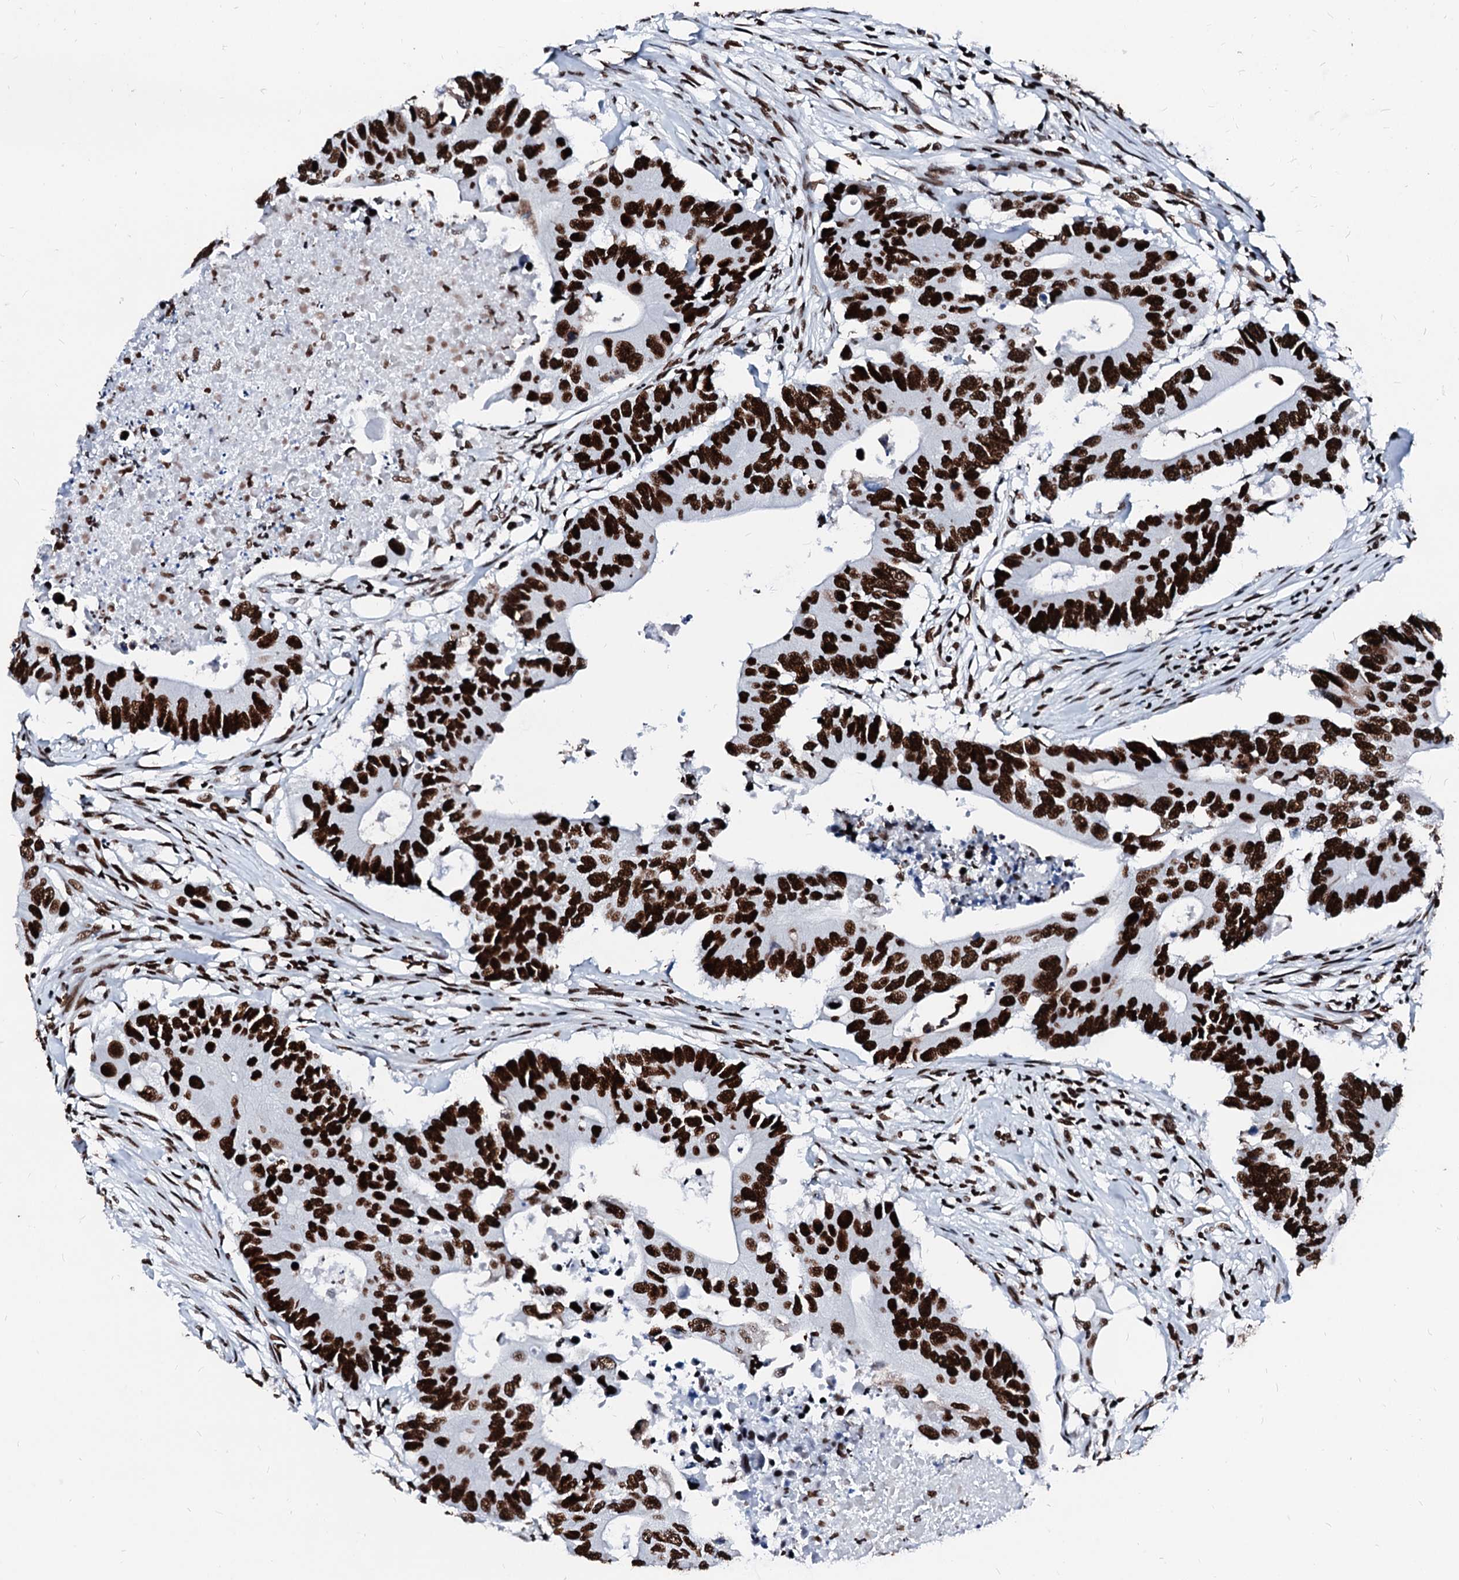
{"staining": {"intensity": "strong", "quantity": ">75%", "location": "nuclear"}, "tissue": "colorectal cancer", "cell_type": "Tumor cells", "image_type": "cancer", "snomed": [{"axis": "morphology", "description": "Adenocarcinoma, NOS"}, {"axis": "topography", "description": "Colon"}], "caption": "Immunohistochemistry (IHC) of colorectal adenocarcinoma demonstrates high levels of strong nuclear positivity in about >75% of tumor cells.", "gene": "RALY", "patient": {"sex": "male", "age": 71}}